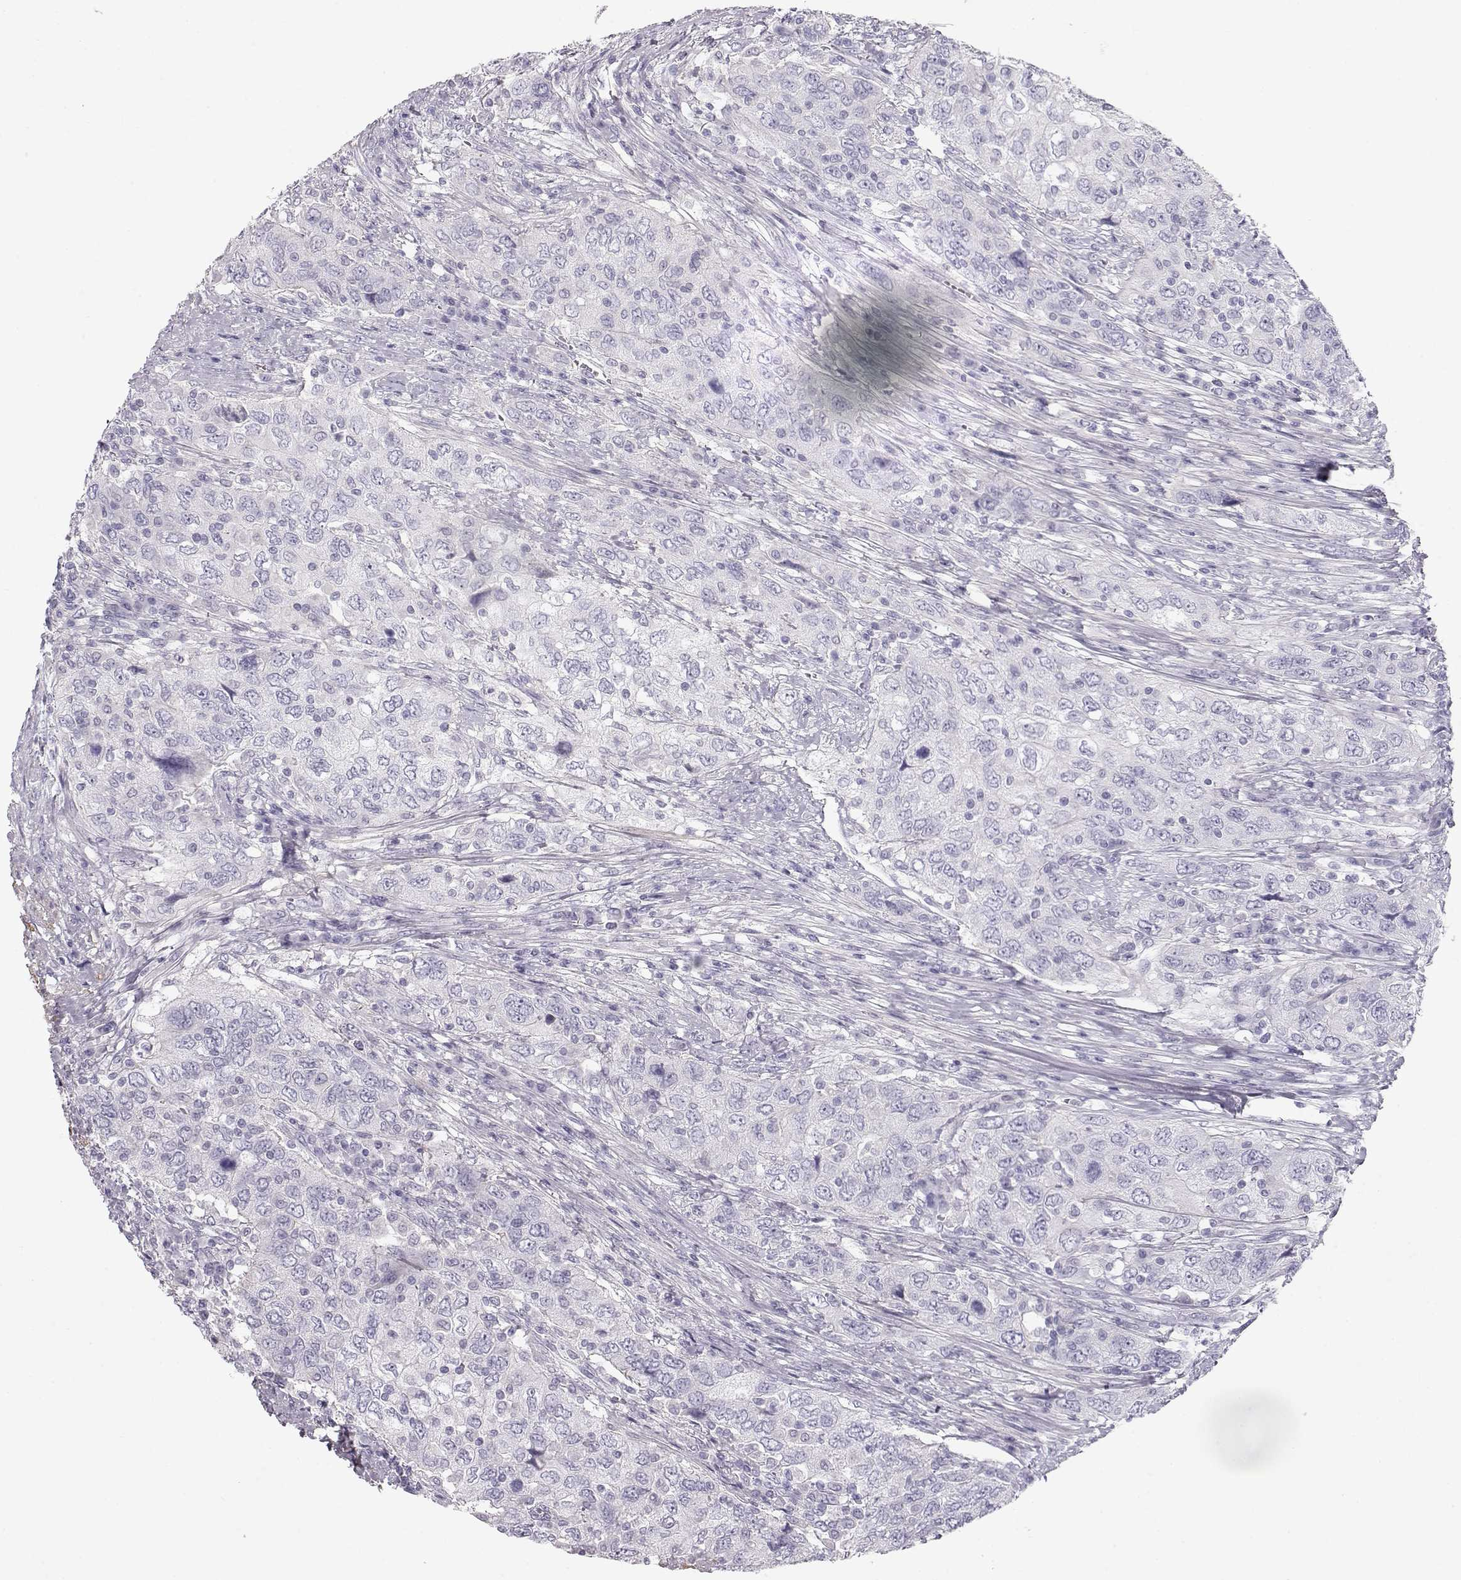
{"staining": {"intensity": "negative", "quantity": "none", "location": "none"}, "tissue": "urothelial cancer", "cell_type": "Tumor cells", "image_type": "cancer", "snomed": [{"axis": "morphology", "description": "Urothelial carcinoma, High grade"}, {"axis": "topography", "description": "Urinary bladder"}], "caption": "Immunohistochemistry (IHC) histopathology image of neoplastic tissue: urothelial cancer stained with DAB exhibits no significant protein staining in tumor cells.", "gene": "SLITRK3", "patient": {"sex": "male", "age": 76}}